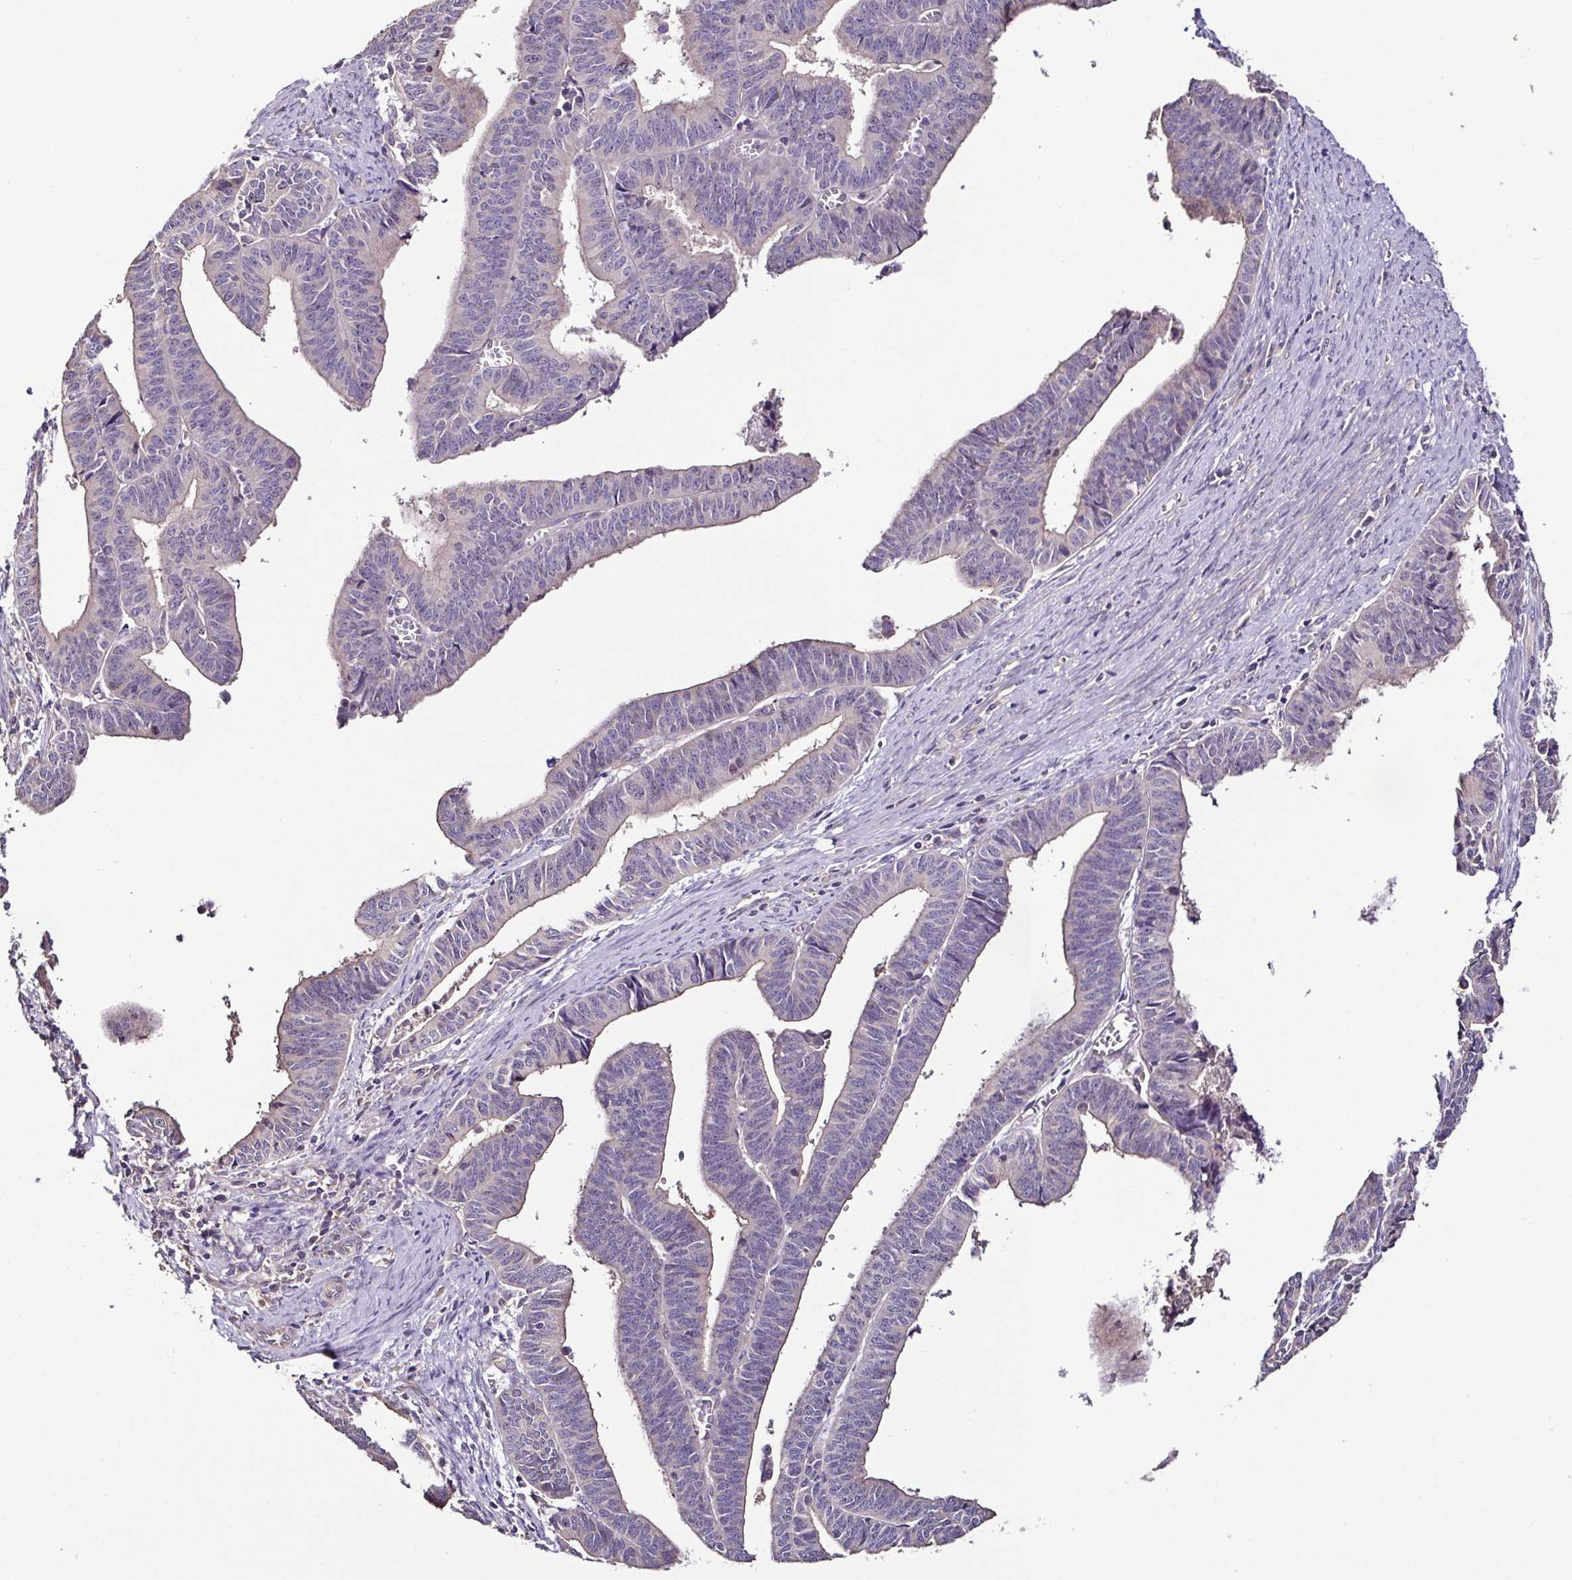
{"staining": {"intensity": "negative", "quantity": "none", "location": "none"}, "tissue": "endometrial cancer", "cell_type": "Tumor cells", "image_type": "cancer", "snomed": [{"axis": "morphology", "description": "Adenocarcinoma, NOS"}, {"axis": "topography", "description": "Endometrium"}], "caption": "Tumor cells show no significant staining in endometrial adenocarcinoma. Nuclei are stained in blue.", "gene": "LMOD2", "patient": {"sex": "female", "age": 65}}